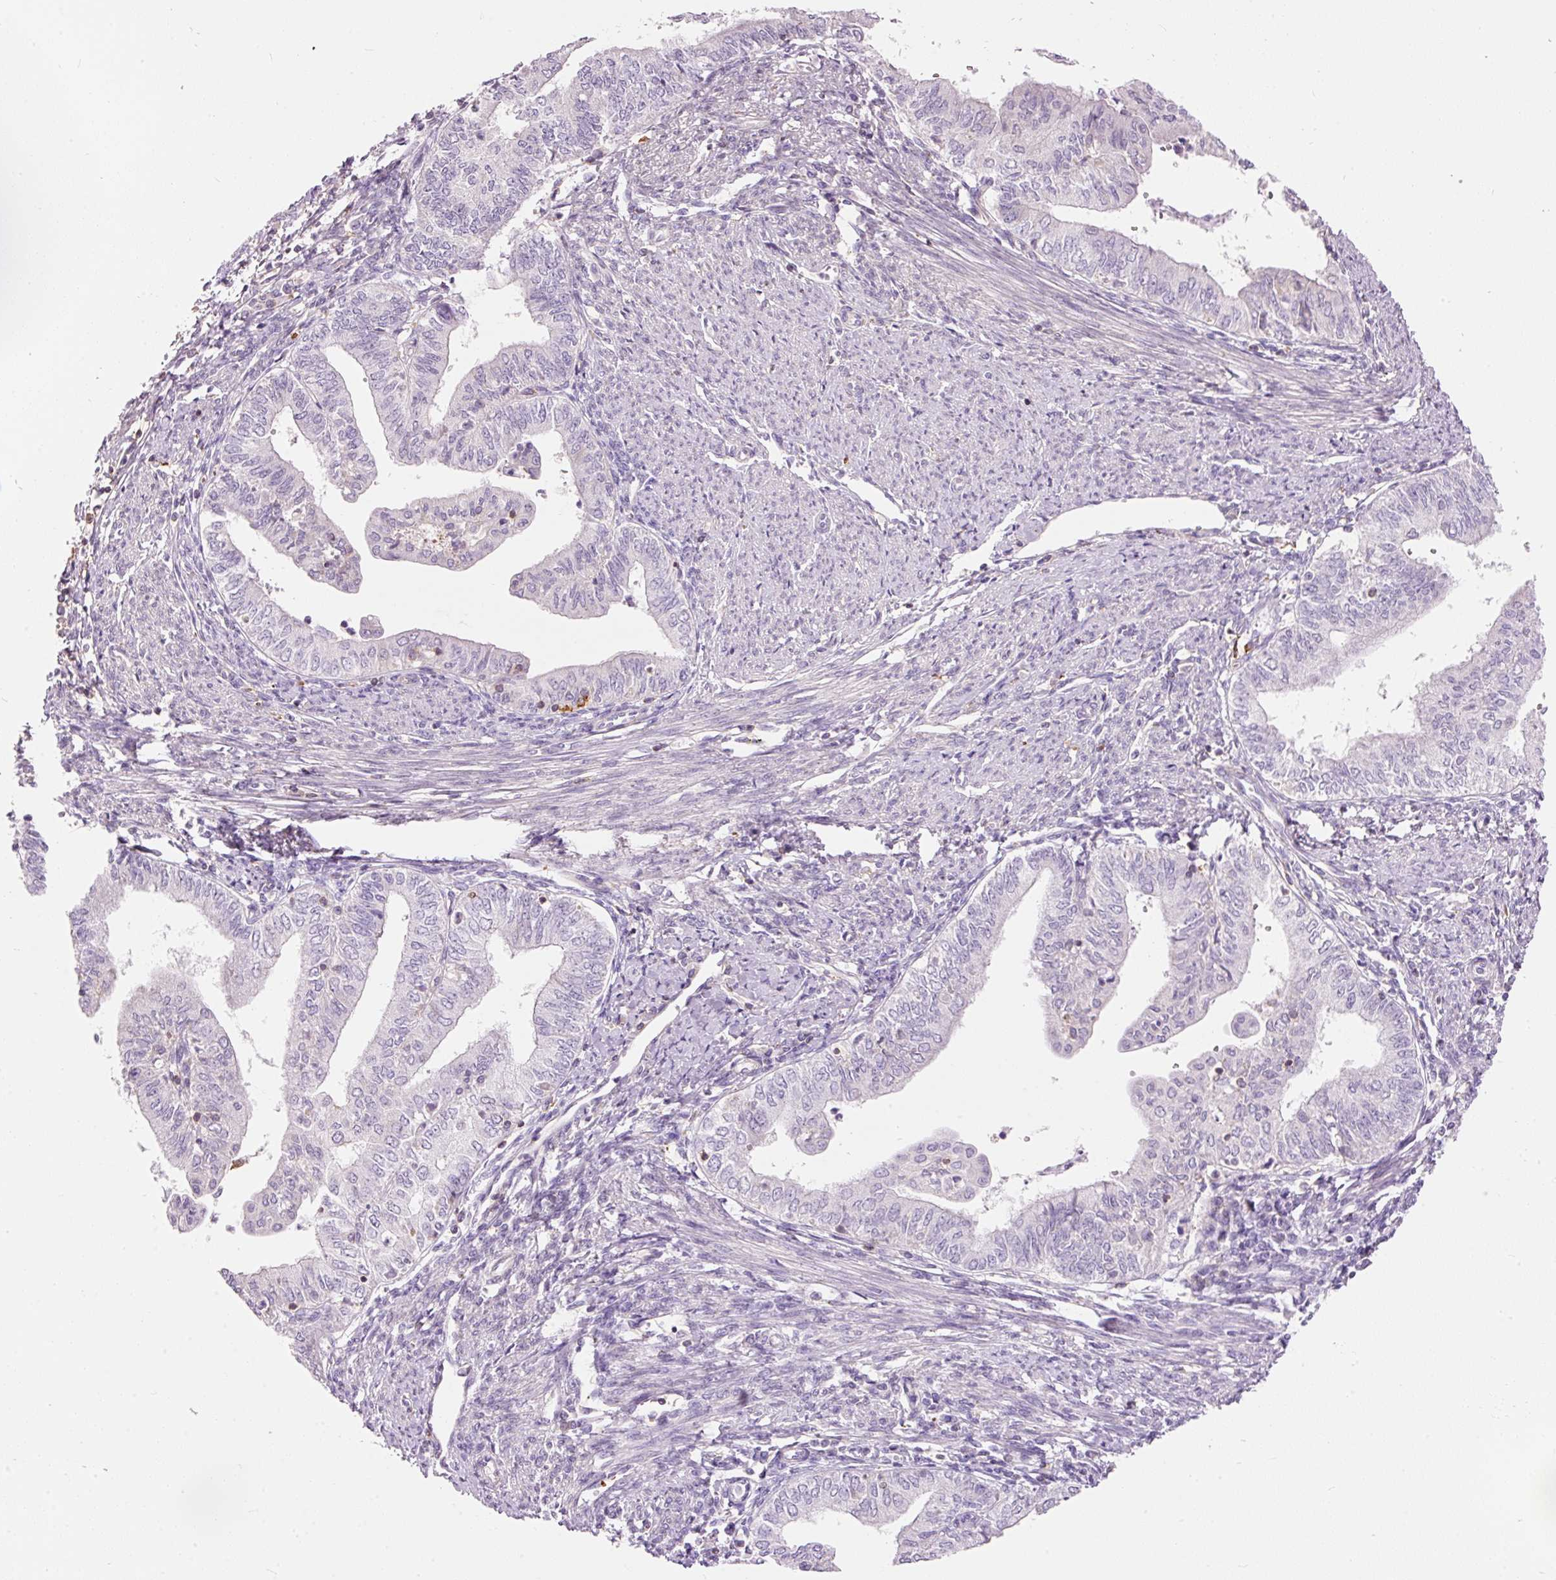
{"staining": {"intensity": "negative", "quantity": "none", "location": "none"}, "tissue": "endometrial cancer", "cell_type": "Tumor cells", "image_type": "cancer", "snomed": [{"axis": "morphology", "description": "Adenocarcinoma, NOS"}, {"axis": "topography", "description": "Endometrium"}], "caption": "DAB immunohistochemical staining of human adenocarcinoma (endometrial) shows no significant staining in tumor cells. The staining was performed using DAB (3,3'-diaminobenzidine) to visualize the protein expression in brown, while the nuclei were stained in blue with hematoxylin (Magnification: 20x).", "gene": "DOK6", "patient": {"sex": "female", "age": 66}}